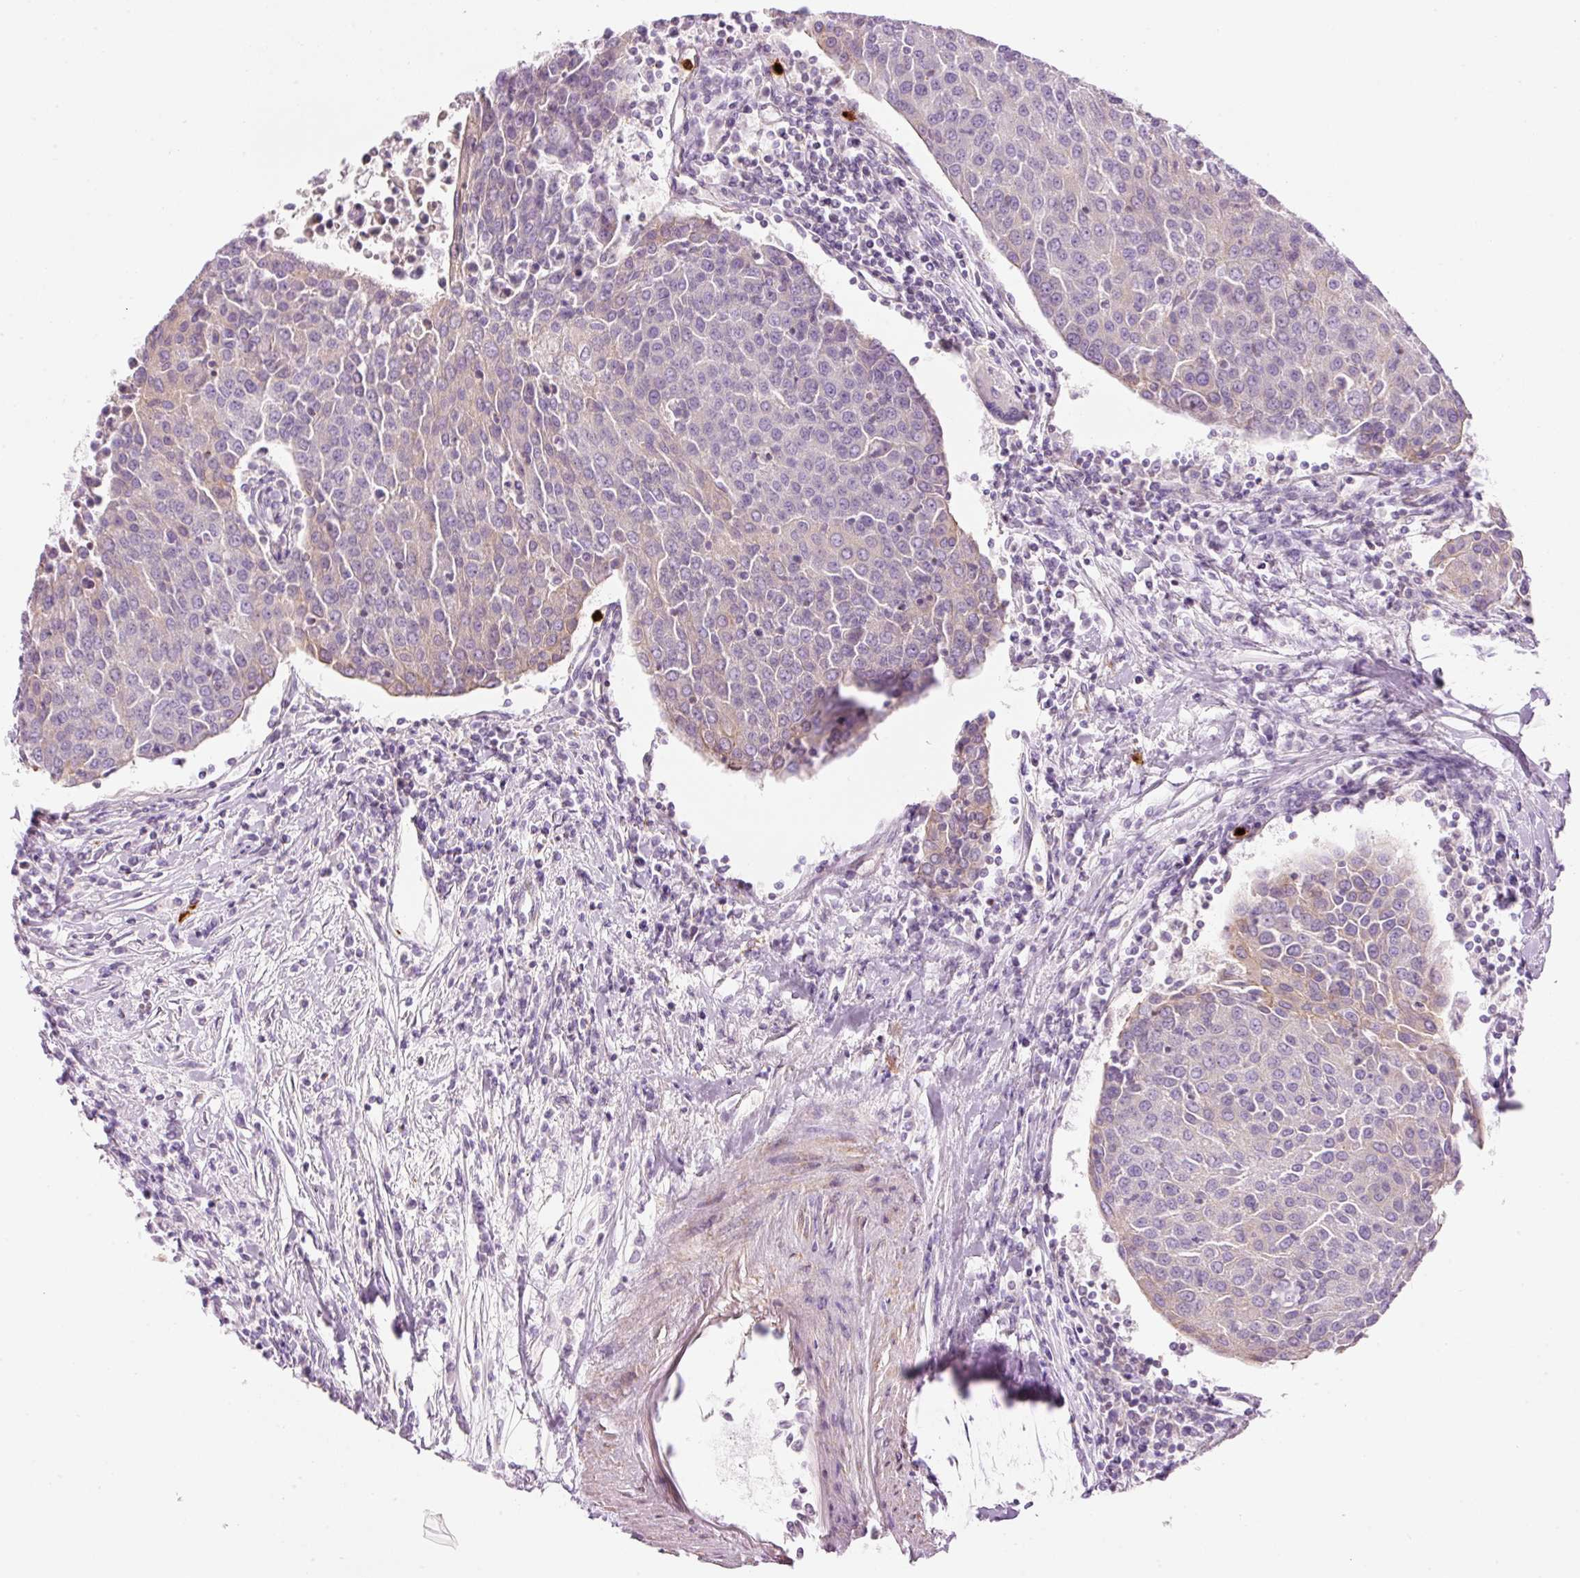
{"staining": {"intensity": "negative", "quantity": "none", "location": "none"}, "tissue": "urothelial cancer", "cell_type": "Tumor cells", "image_type": "cancer", "snomed": [{"axis": "morphology", "description": "Urothelial carcinoma, High grade"}, {"axis": "topography", "description": "Urinary bladder"}], "caption": "The histopathology image shows no significant positivity in tumor cells of urothelial carcinoma (high-grade).", "gene": "MAP3K3", "patient": {"sex": "female", "age": 85}}